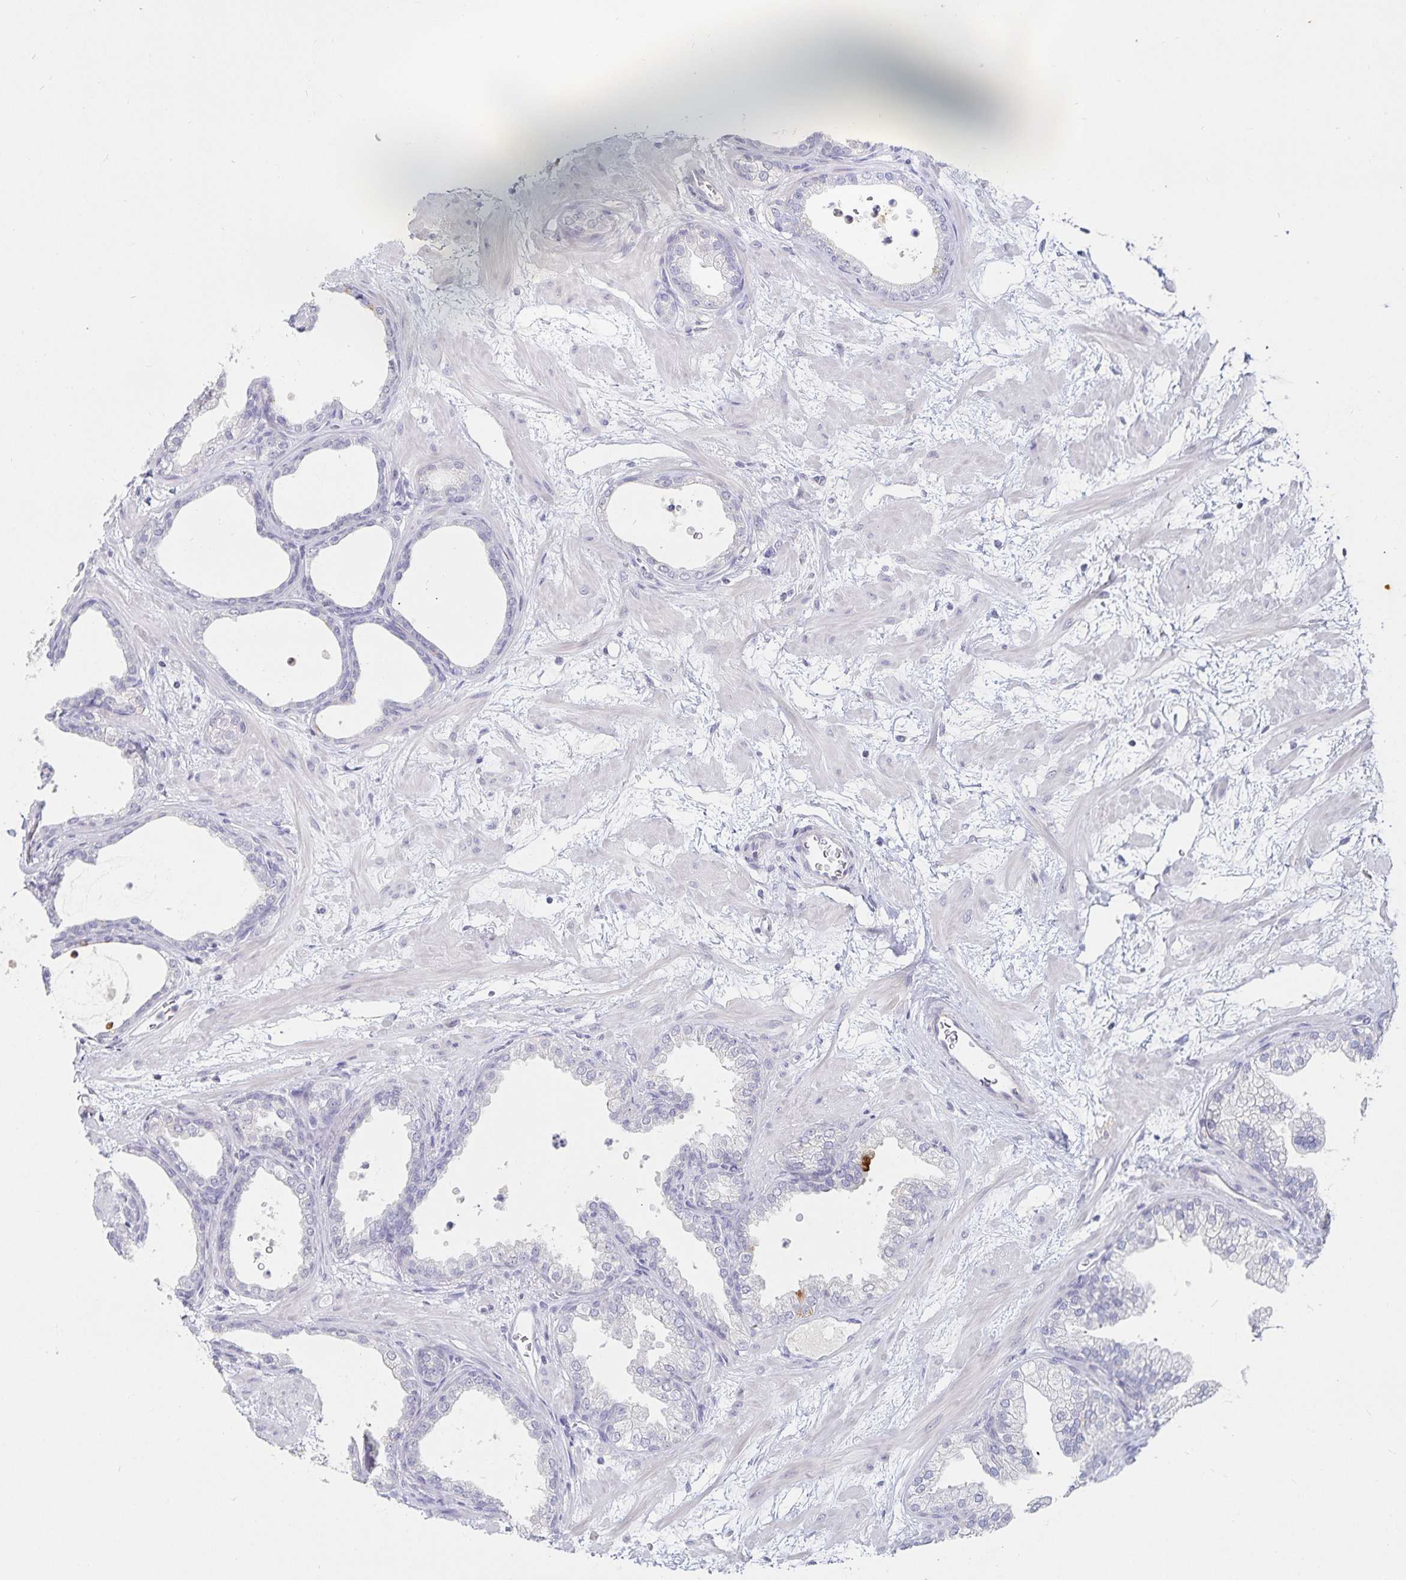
{"staining": {"intensity": "negative", "quantity": "none", "location": "none"}, "tissue": "prostate", "cell_type": "Glandular cells", "image_type": "normal", "snomed": [{"axis": "morphology", "description": "Normal tissue, NOS"}, {"axis": "topography", "description": "Prostate"}], "caption": "Histopathology image shows no protein positivity in glandular cells of normal prostate.", "gene": "SFTPA1", "patient": {"sex": "male", "age": 37}}